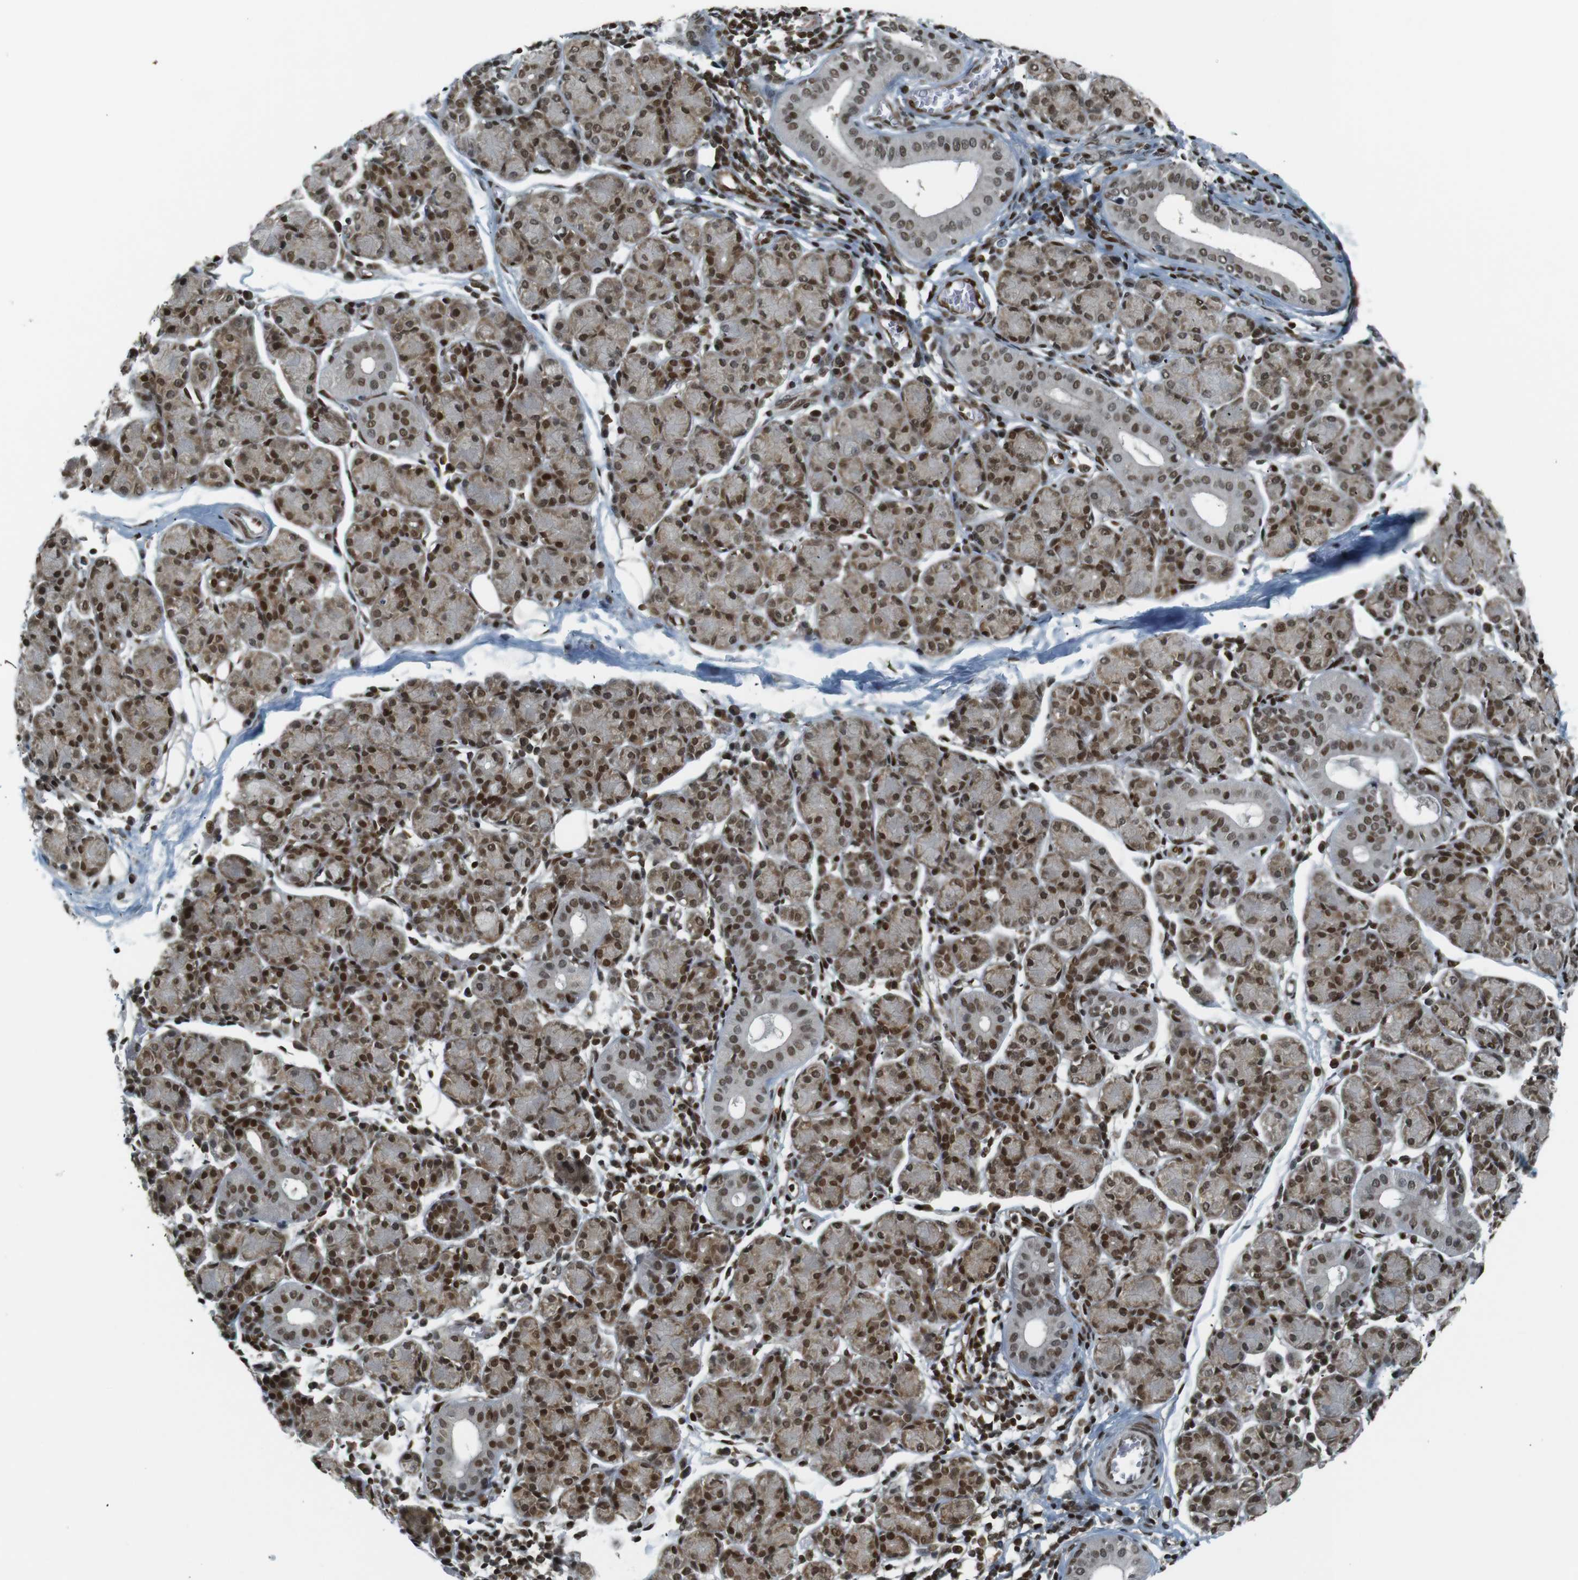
{"staining": {"intensity": "strong", "quantity": ">75%", "location": "cytoplasmic/membranous,nuclear"}, "tissue": "salivary gland", "cell_type": "Glandular cells", "image_type": "normal", "snomed": [{"axis": "morphology", "description": "Normal tissue, NOS"}, {"axis": "morphology", "description": "Inflammation, NOS"}, {"axis": "topography", "description": "Lymph node"}, {"axis": "topography", "description": "Salivary gland"}], "caption": "Strong cytoplasmic/membranous,nuclear expression for a protein is seen in approximately >75% of glandular cells of normal salivary gland using IHC.", "gene": "NHEJ1", "patient": {"sex": "male", "age": 3}}